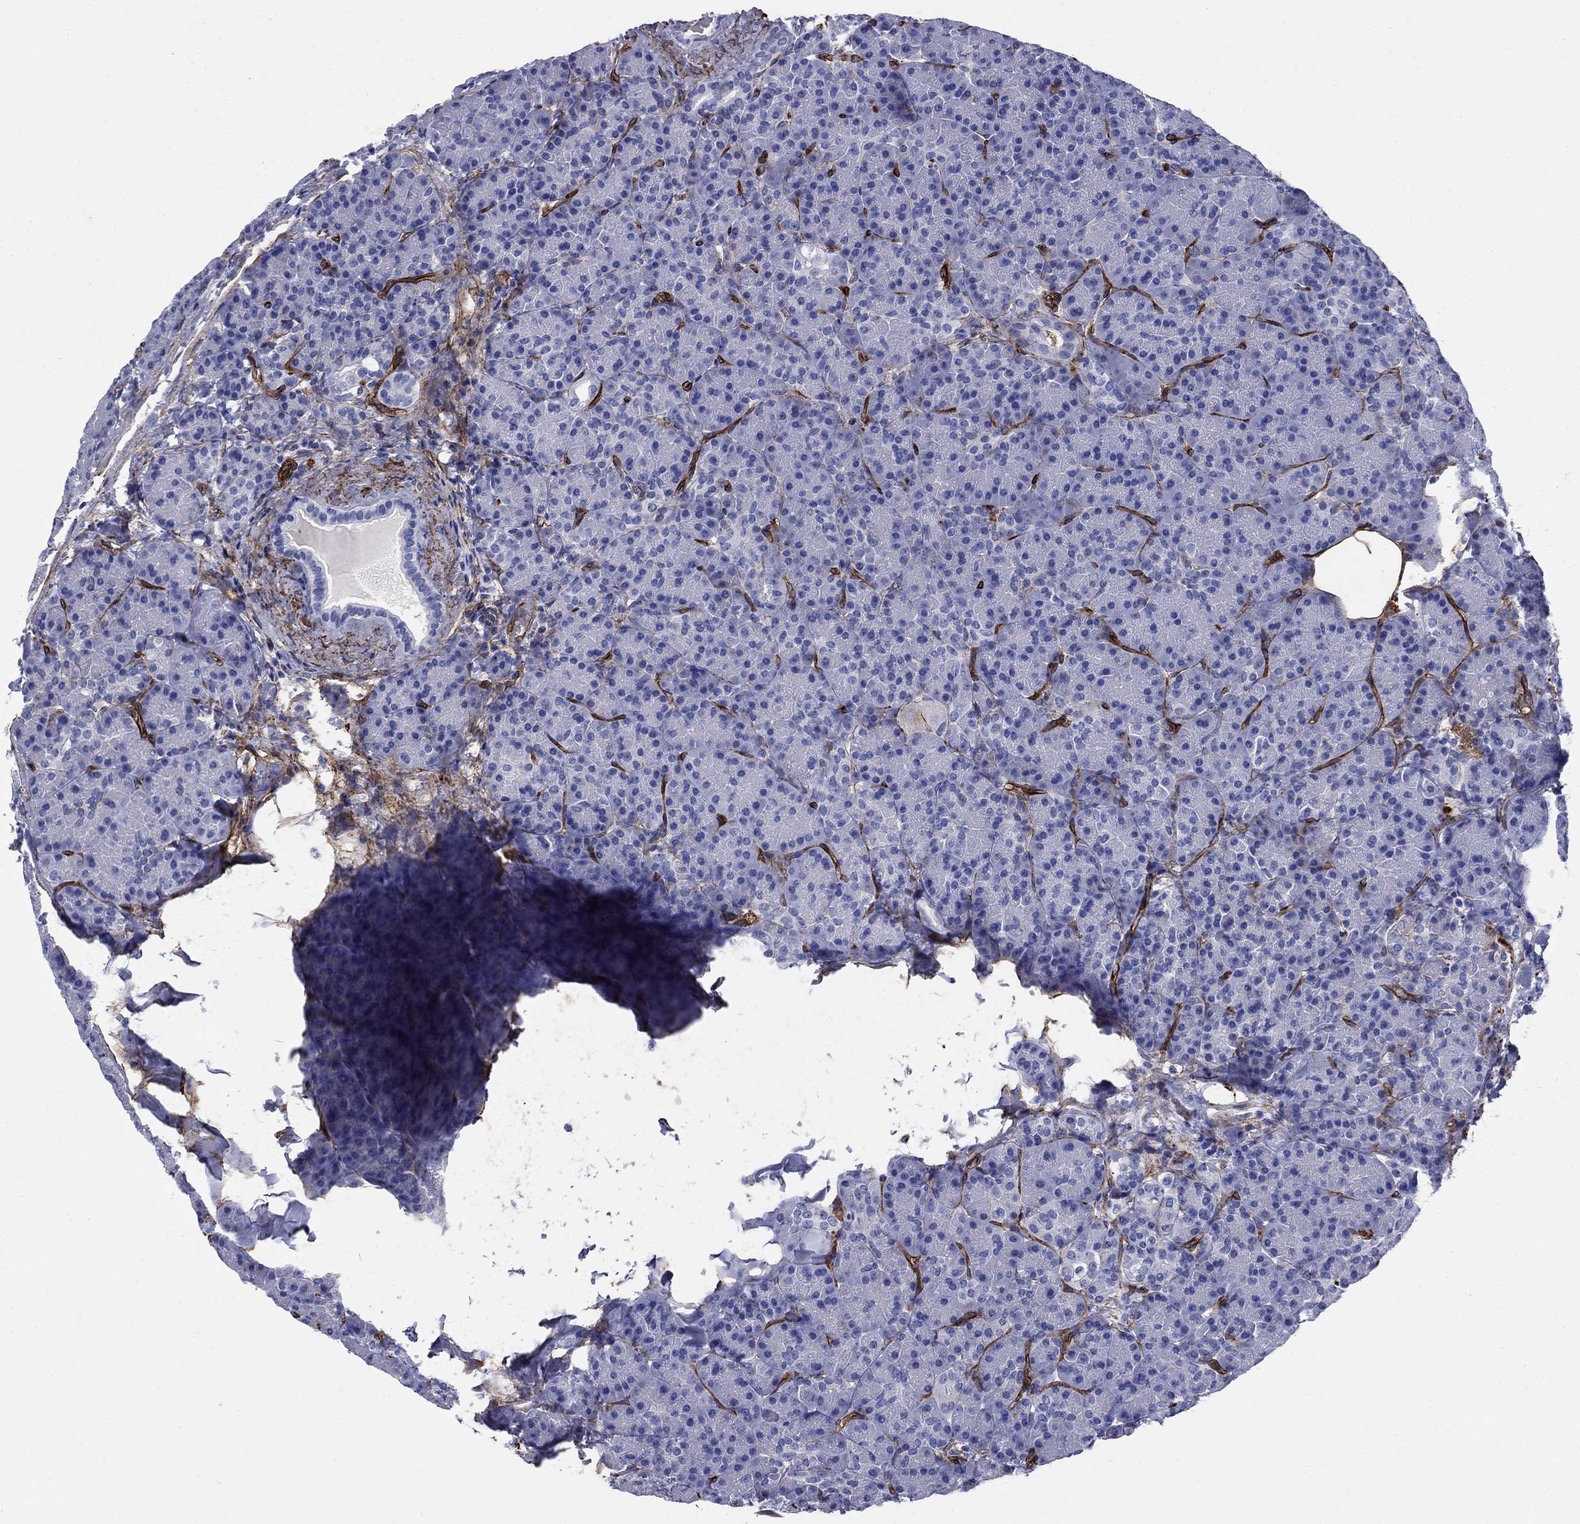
{"staining": {"intensity": "negative", "quantity": "none", "location": "none"}, "tissue": "pancreas", "cell_type": "Exocrine glandular cells", "image_type": "normal", "snomed": [{"axis": "morphology", "description": "Normal tissue, NOS"}, {"axis": "topography", "description": "Pancreas"}], "caption": "A high-resolution histopathology image shows immunohistochemistry (IHC) staining of normal pancreas, which displays no significant positivity in exocrine glandular cells.", "gene": "VTN", "patient": {"sex": "female", "age": 63}}